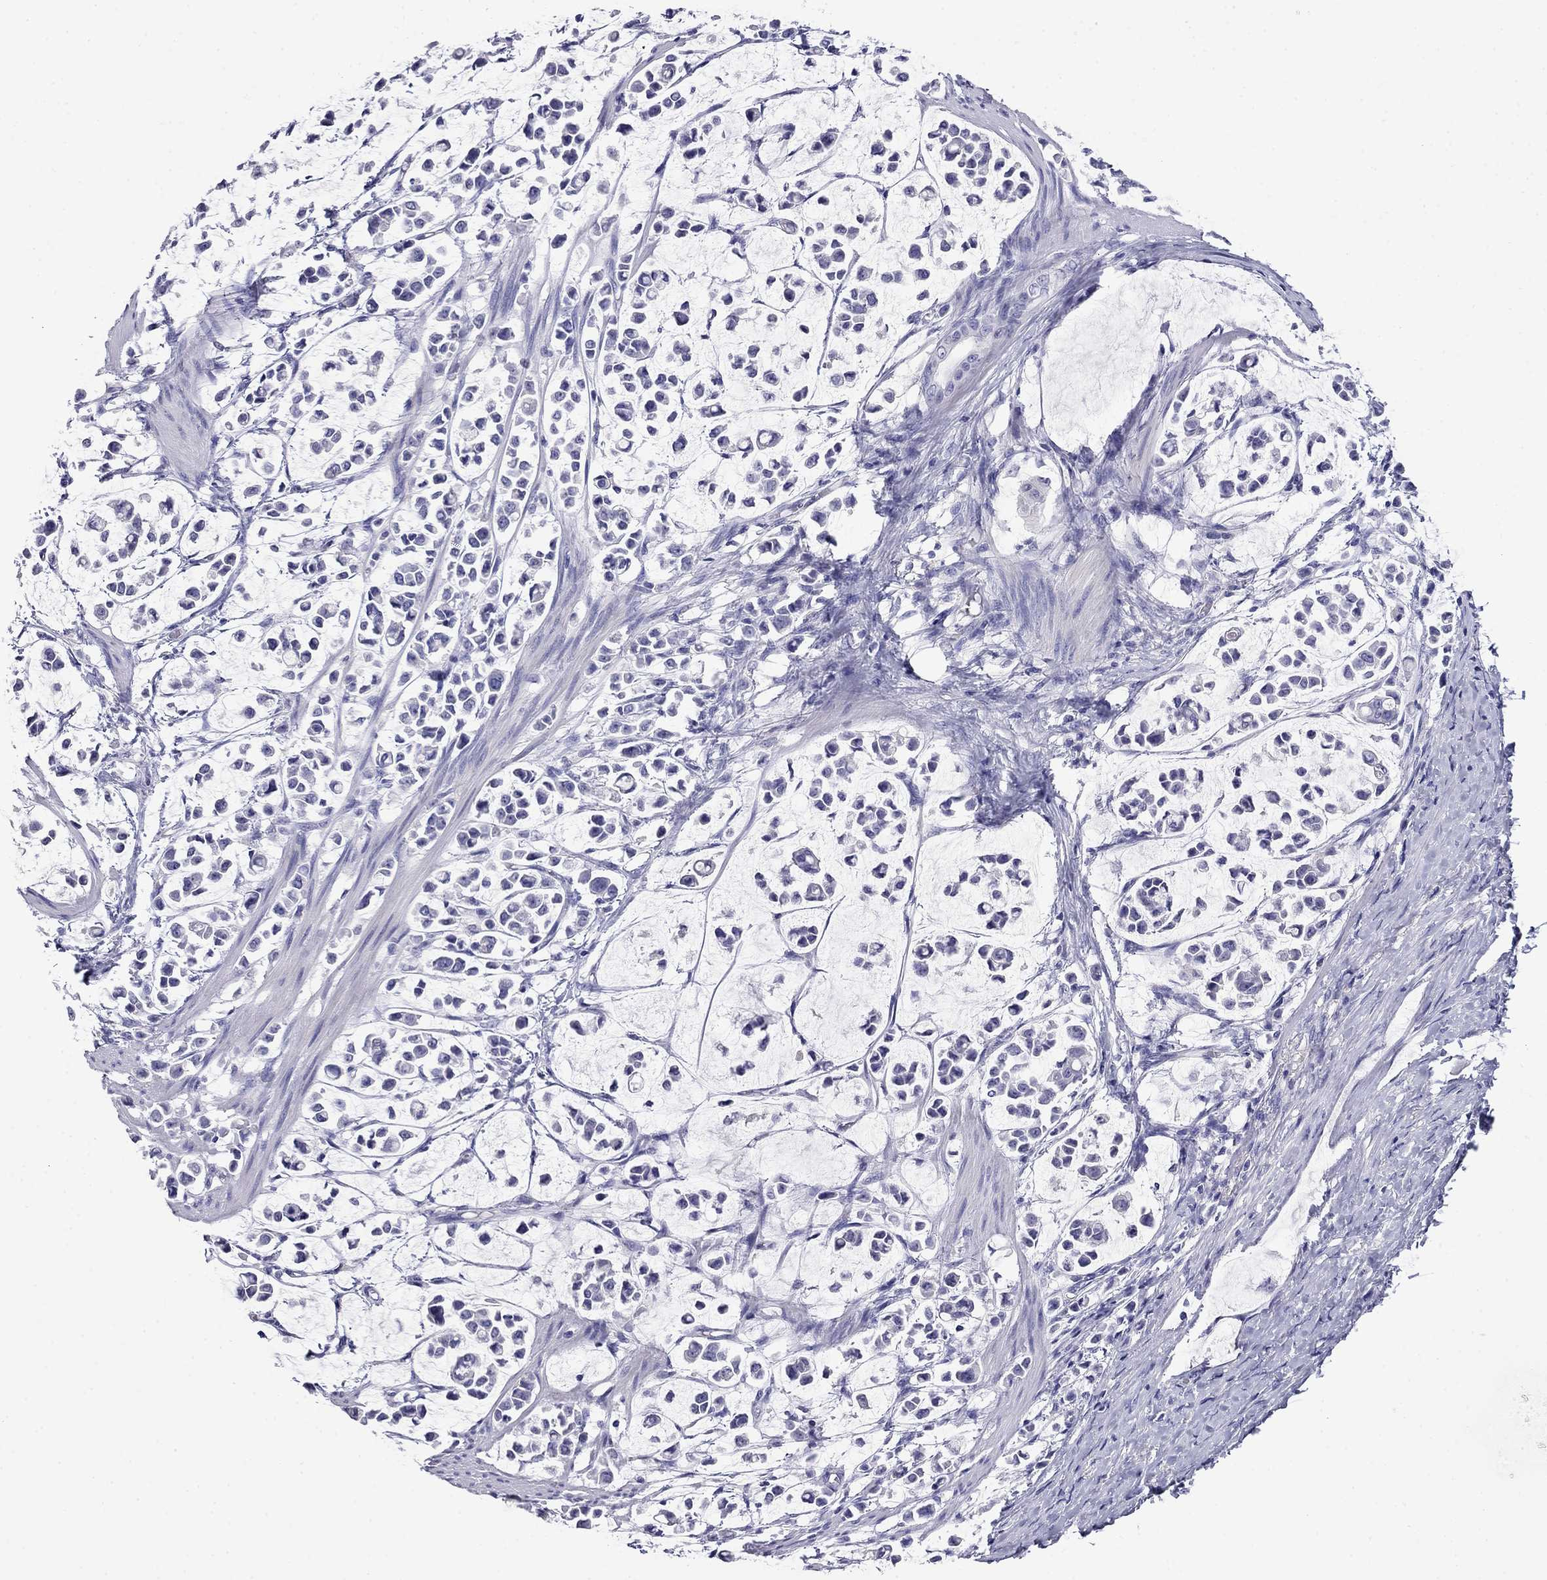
{"staining": {"intensity": "negative", "quantity": "none", "location": "none"}, "tissue": "stomach cancer", "cell_type": "Tumor cells", "image_type": "cancer", "snomed": [{"axis": "morphology", "description": "Adenocarcinoma, NOS"}, {"axis": "topography", "description": "Stomach"}], "caption": "Protein analysis of adenocarcinoma (stomach) displays no significant positivity in tumor cells. (DAB (3,3'-diaminobenzidine) immunohistochemistry visualized using brightfield microscopy, high magnification).", "gene": "MYO15A", "patient": {"sex": "male", "age": 82}}